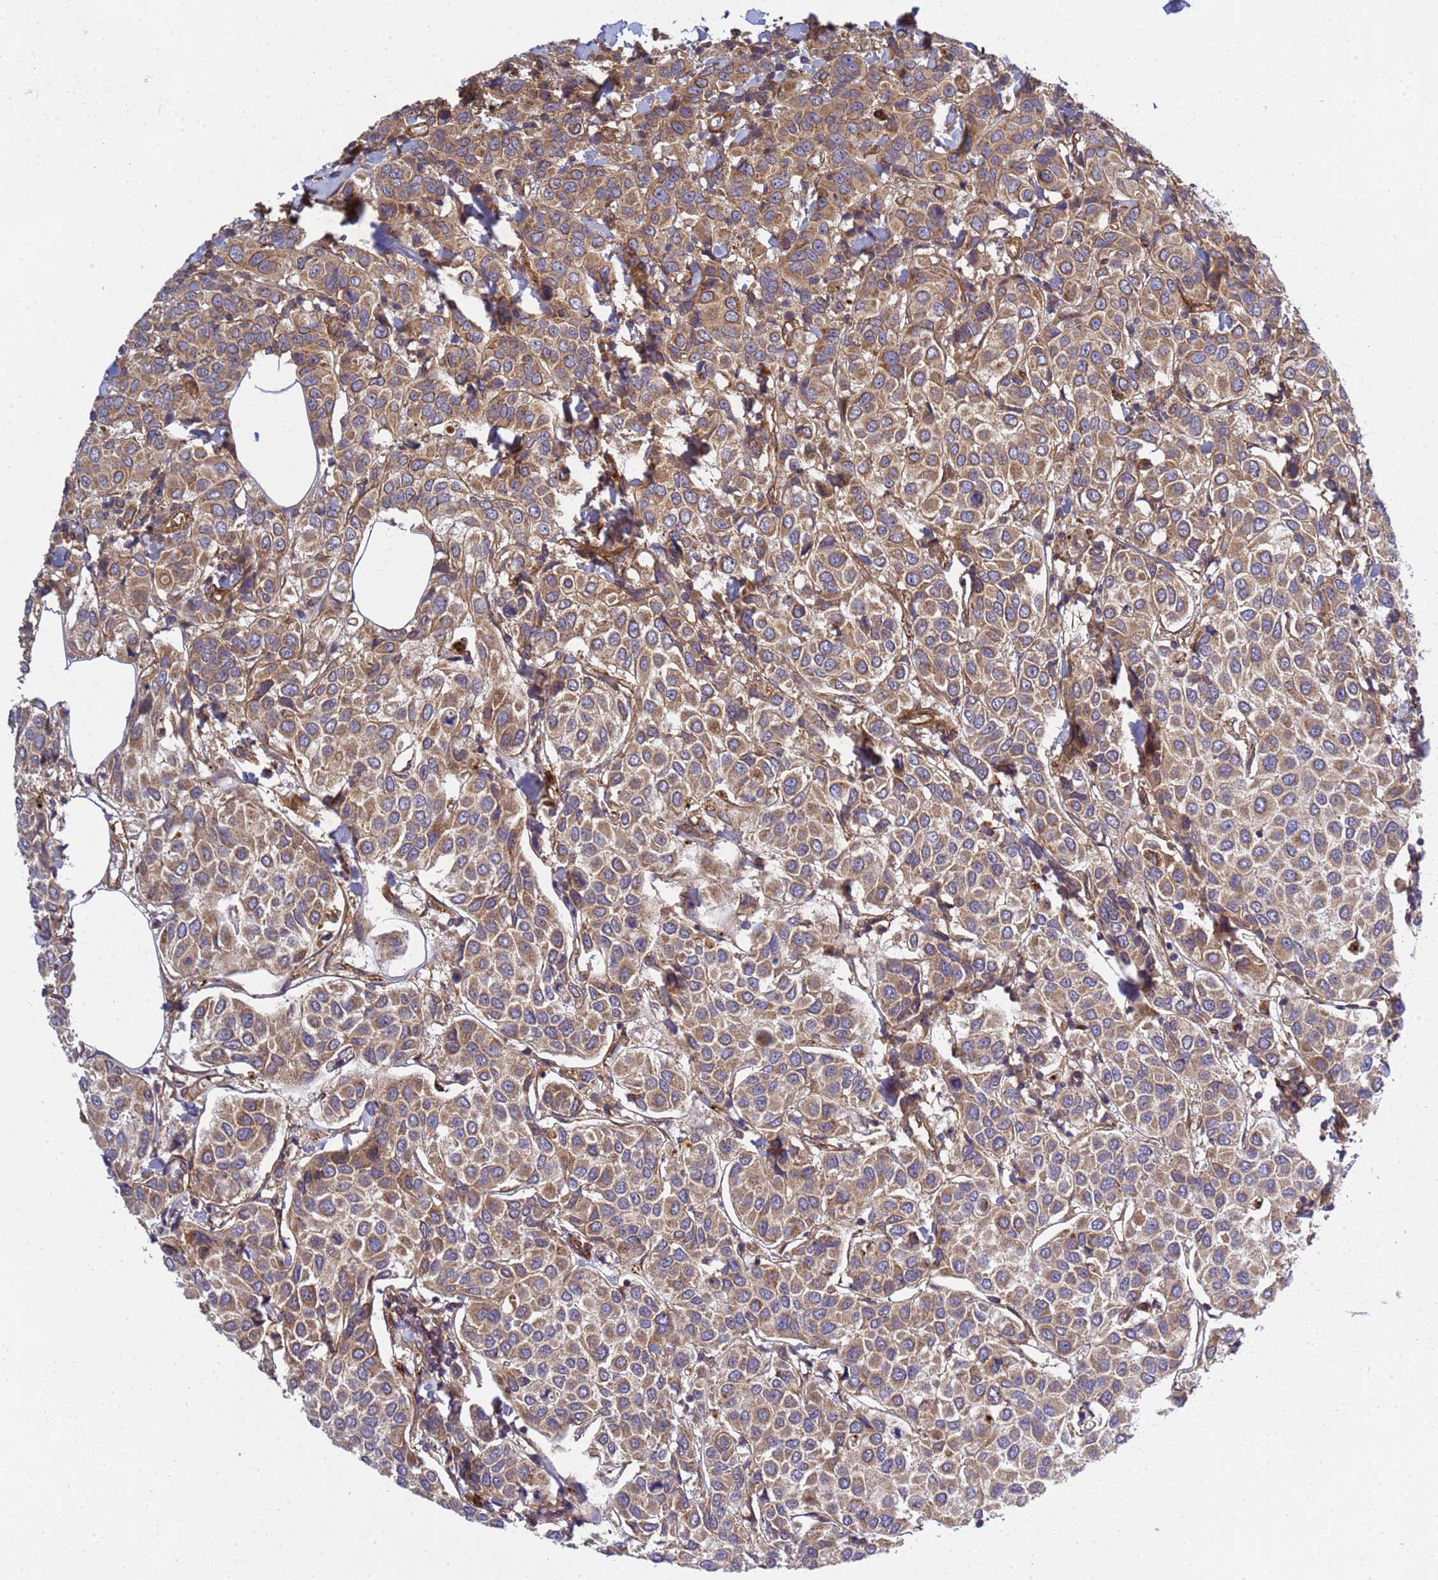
{"staining": {"intensity": "moderate", "quantity": ">75%", "location": "cytoplasmic/membranous"}, "tissue": "breast cancer", "cell_type": "Tumor cells", "image_type": "cancer", "snomed": [{"axis": "morphology", "description": "Duct carcinoma"}, {"axis": "topography", "description": "Breast"}], "caption": "This is an image of immunohistochemistry staining of infiltrating ductal carcinoma (breast), which shows moderate staining in the cytoplasmic/membranous of tumor cells.", "gene": "C8orf34", "patient": {"sex": "female", "age": 55}}